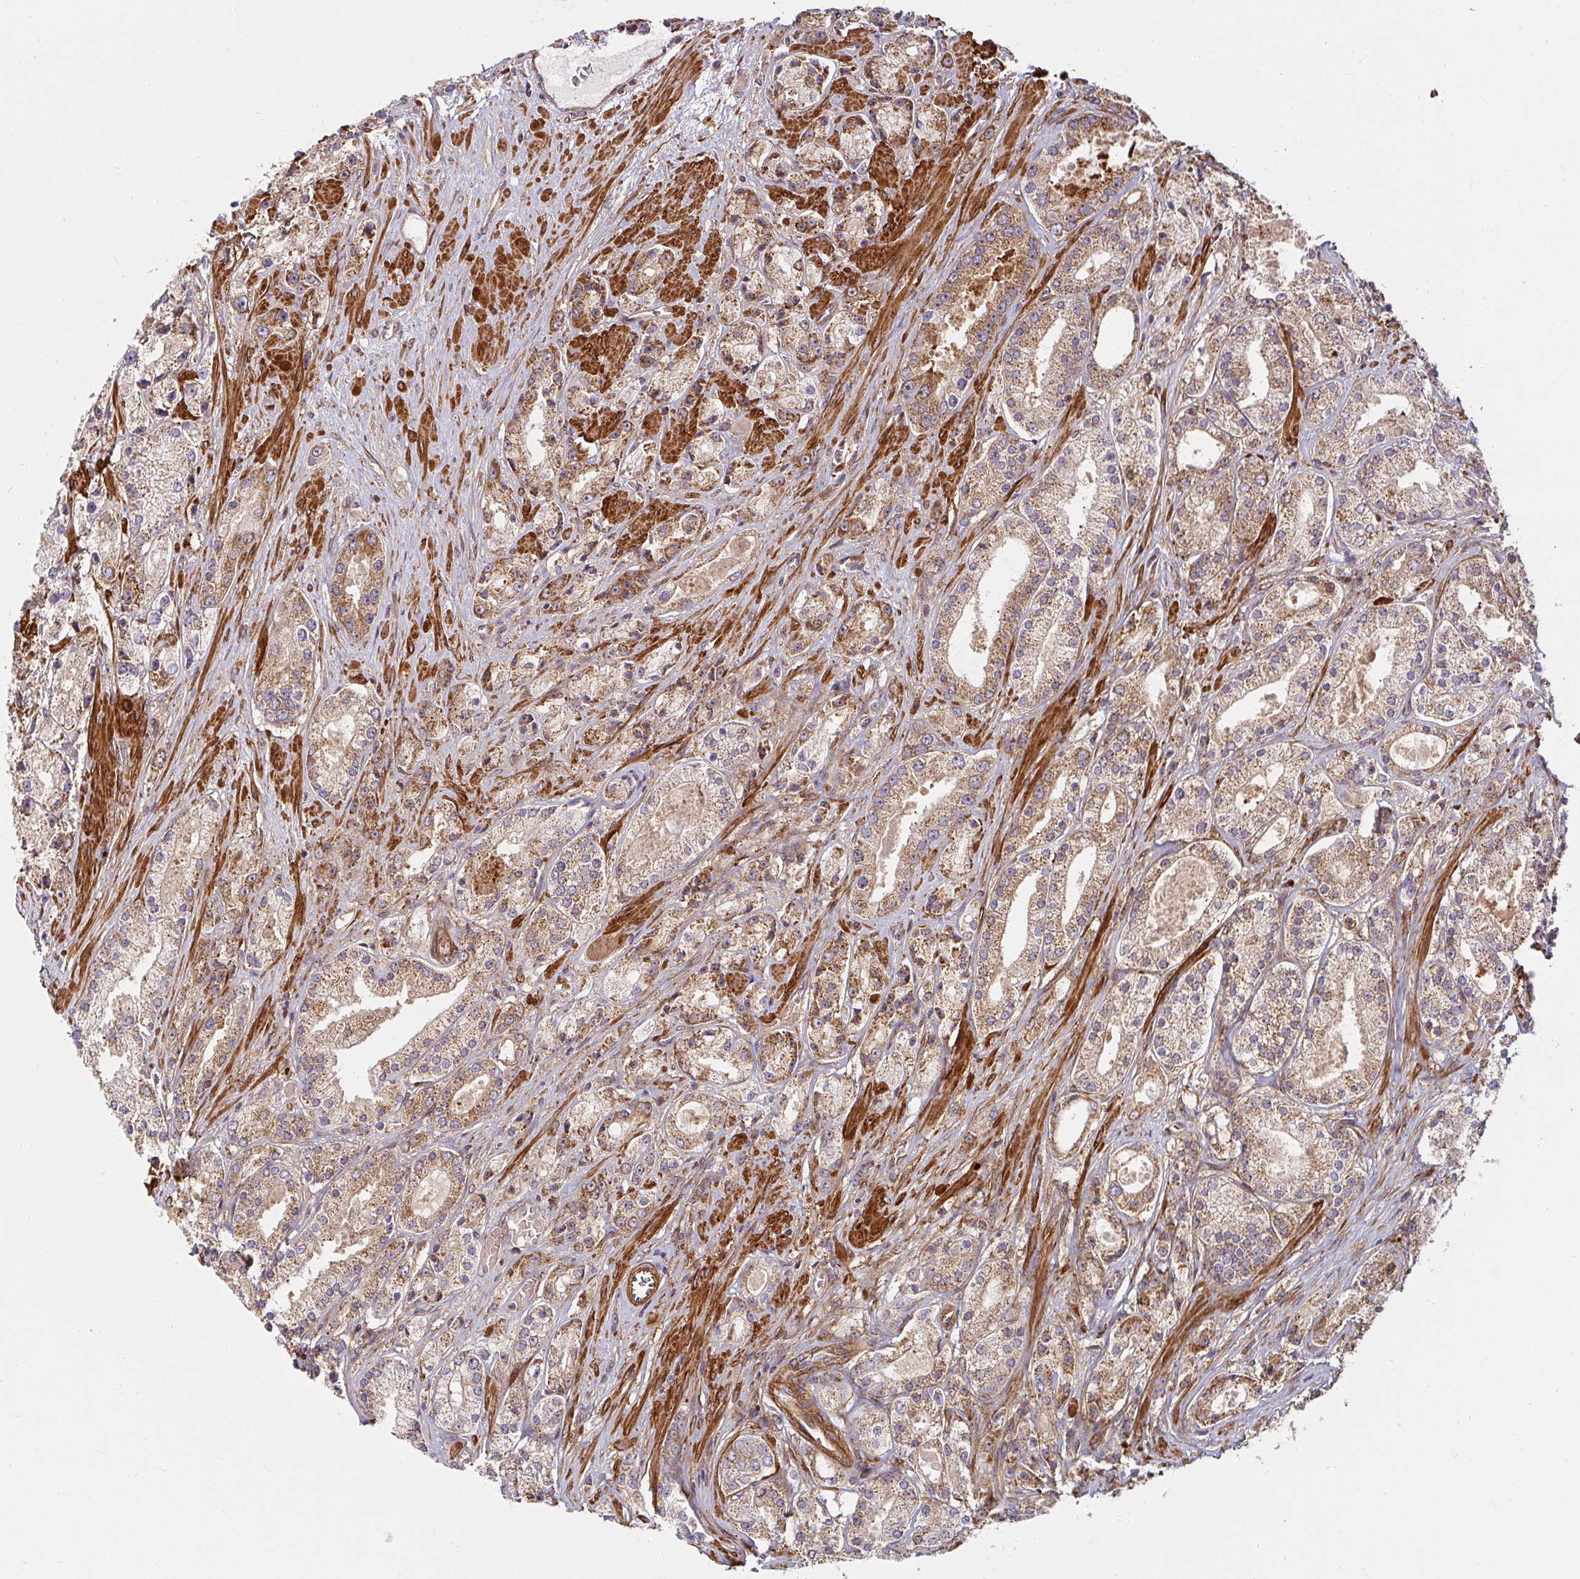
{"staining": {"intensity": "moderate", "quantity": ">75%", "location": "cytoplasmic/membranous"}, "tissue": "prostate cancer", "cell_type": "Tumor cells", "image_type": "cancer", "snomed": [{"axis": "morphology", "description": "Adenocarcinoma, High grade"}, {"axis": "topography", "description": "Prostate"}], "caption": "Immunohistochemical staining of prostate cancer shows medium levels of moderate cytoplasmic/membranous staining in about >75% of tumor cells. The staining was performed using DAB (3,3'-diaminobenzidine), with brown indicating positive protein expression. Nuclei are stained blue with hematoxylin.", "gene": "BTF3", "patient": {"sex": "male", "age": 67}}